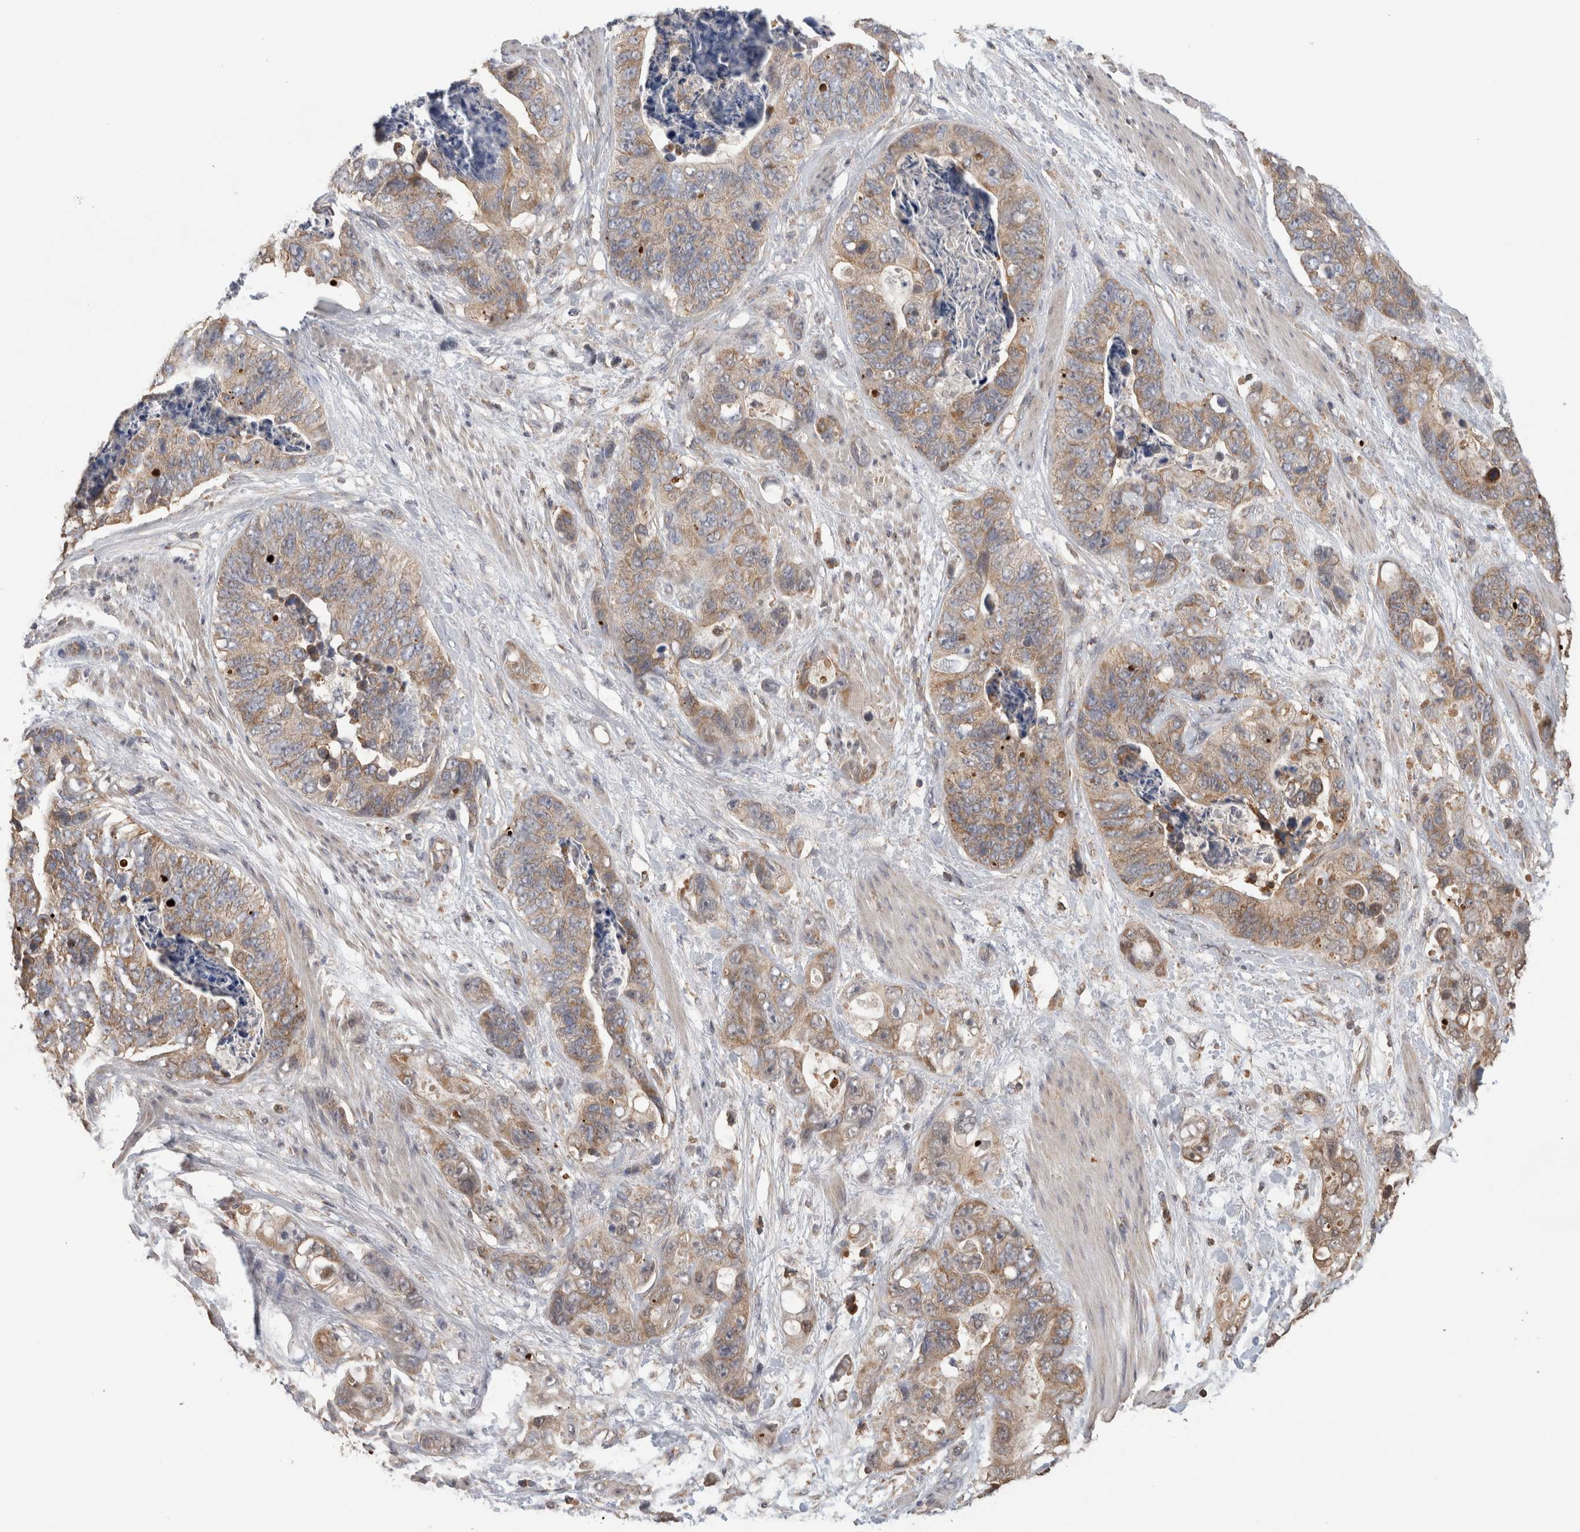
{"staining": {"intensity": "moderate", "quantity": ">75%", "location": "cytoplasmic/membranous"}, "tissue": "stomach cancer", "cell_type": "Tumor cells", "image_type": "cancer", "snomed": [{"axis": "morphology", "description": "Normal tissue, NOS"}, {"axis": "morphology", "description": "Adenocarcinoma, NOS"}, {"axis": "topography", "description": "Stomach"}], "caption": "Brown immunohistochemical staining in human adenocarcinoma (stomach) demonstrates moderate cytoplasmic/membranous expression in approximately >75% of tumor cells.", "gene": "IMMP2L", "patient": {"sex": "female", "age": 89}}